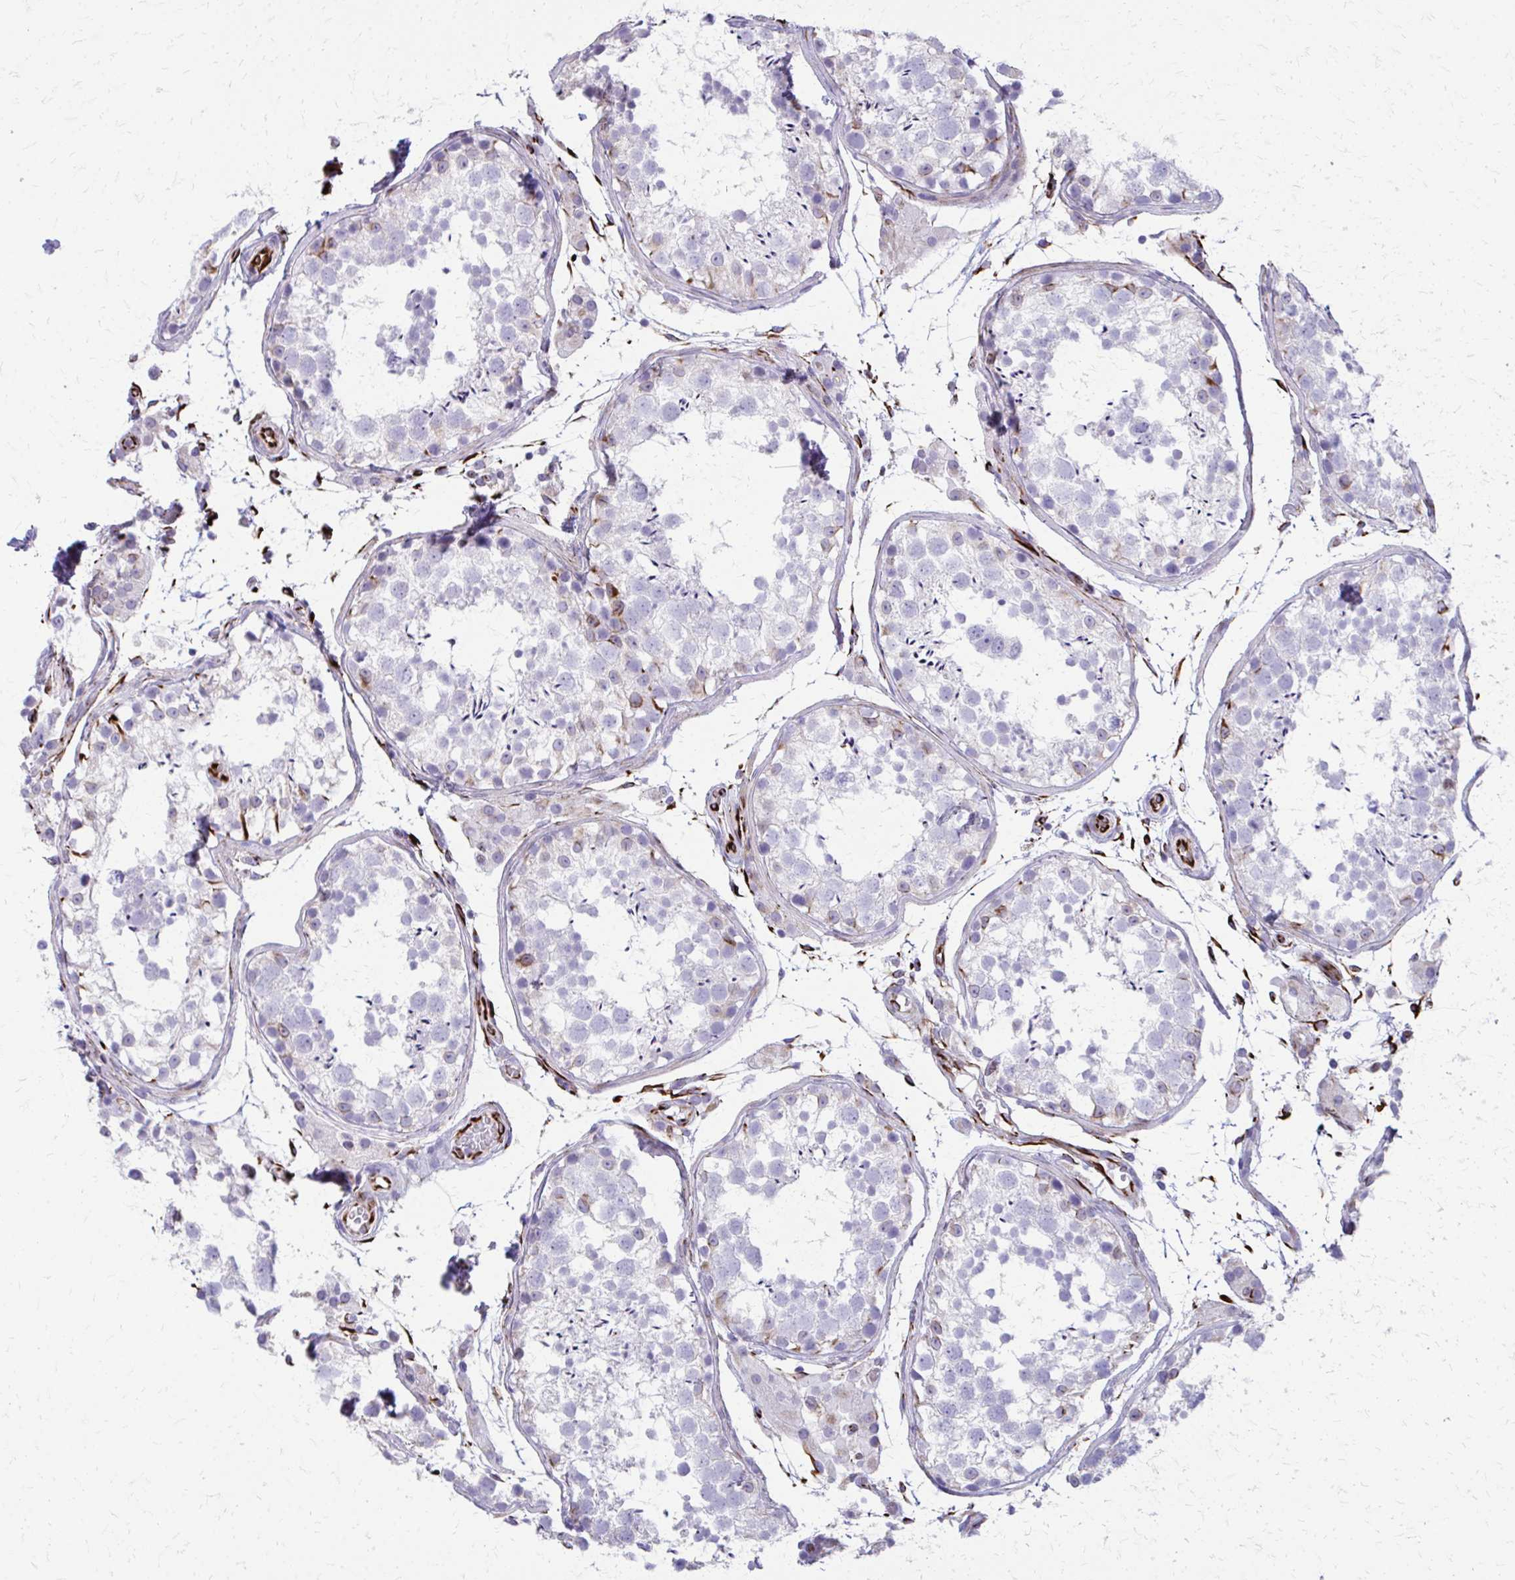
{"staining": {"intensity": "moderate", "quantity": "<25%", "location": "cytoplasmic/membranous"}, "tissue": "testis", "cell_type": "Cells in seminiferous ducts", "image_type": "normal", "snomed": [{"axis": "morphology", "description": "Normal tissue, NOS"}, {"axis": "morphology", "description": "Seminoma, NOS"}, {"axis": "topography", "description": "Testis"}], "caption": "DAB immunohistochemical staining of unremarkable testis reveals moderate cytoplasmic/membranous protein positivity in about <25% of cells in seminiferous ducts.", "gene": "TRIM6", "patient": {"sex": "male", "age": 29}}